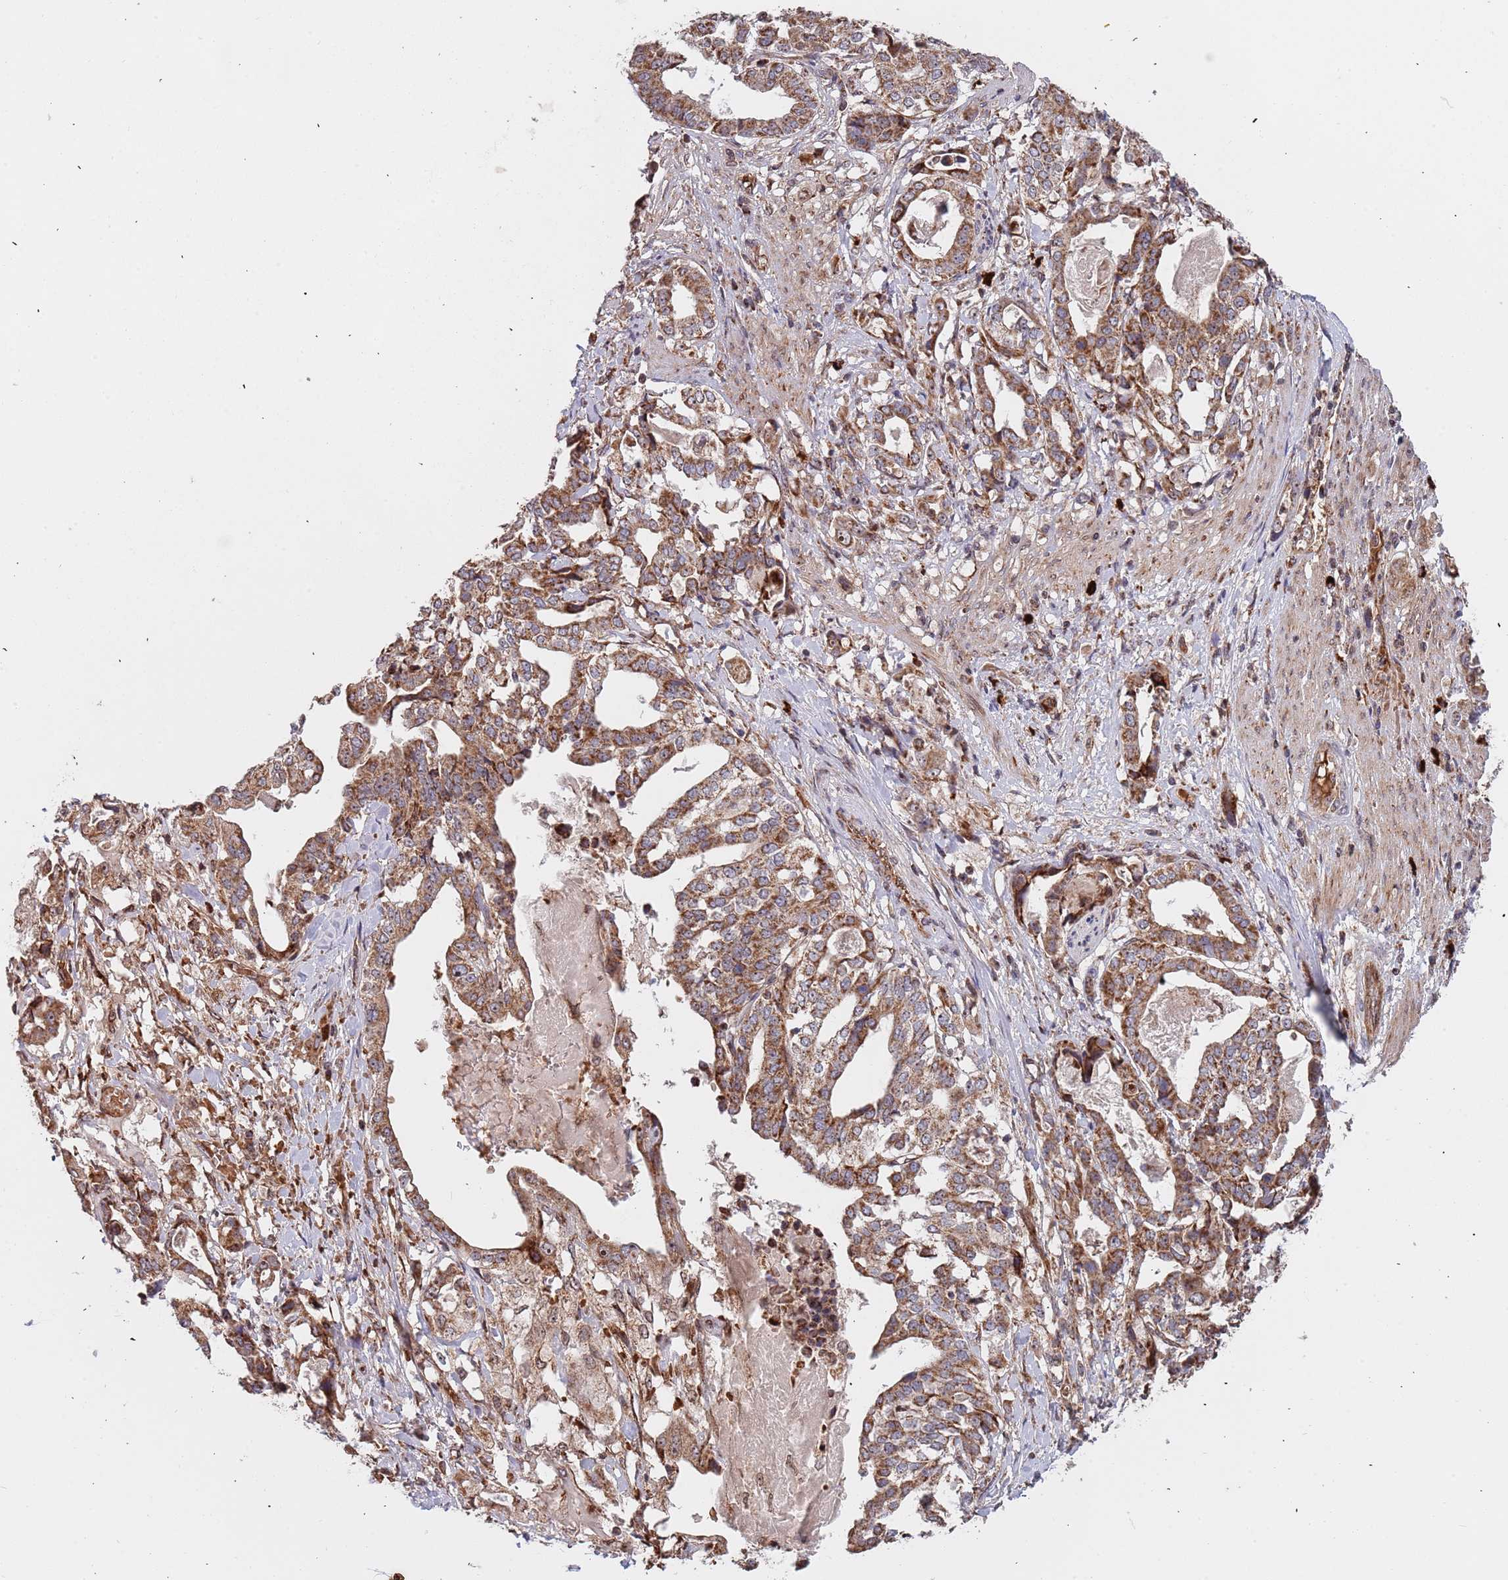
{"staining": {"intensity": "moderate", "quantity": ">75%", "location": "cytoplasmic/membranous"}, "tissue": "stomach cancer", "cell_type": "Tumor cells", "image_type": "cancer", "snomed": [{"axis": "morphology", "description": "Adenocarcinoma, NOS"}, {"axis": "topography", "description": "Stomach"}], "caption": "A micrograph of human stomach cancer stained for a protein demonstrates moderate cytoplasmic/membranous brown staining in tumor cells.", "gene": "DCHS1", "patient": {"sex": "male", "age": 48}}